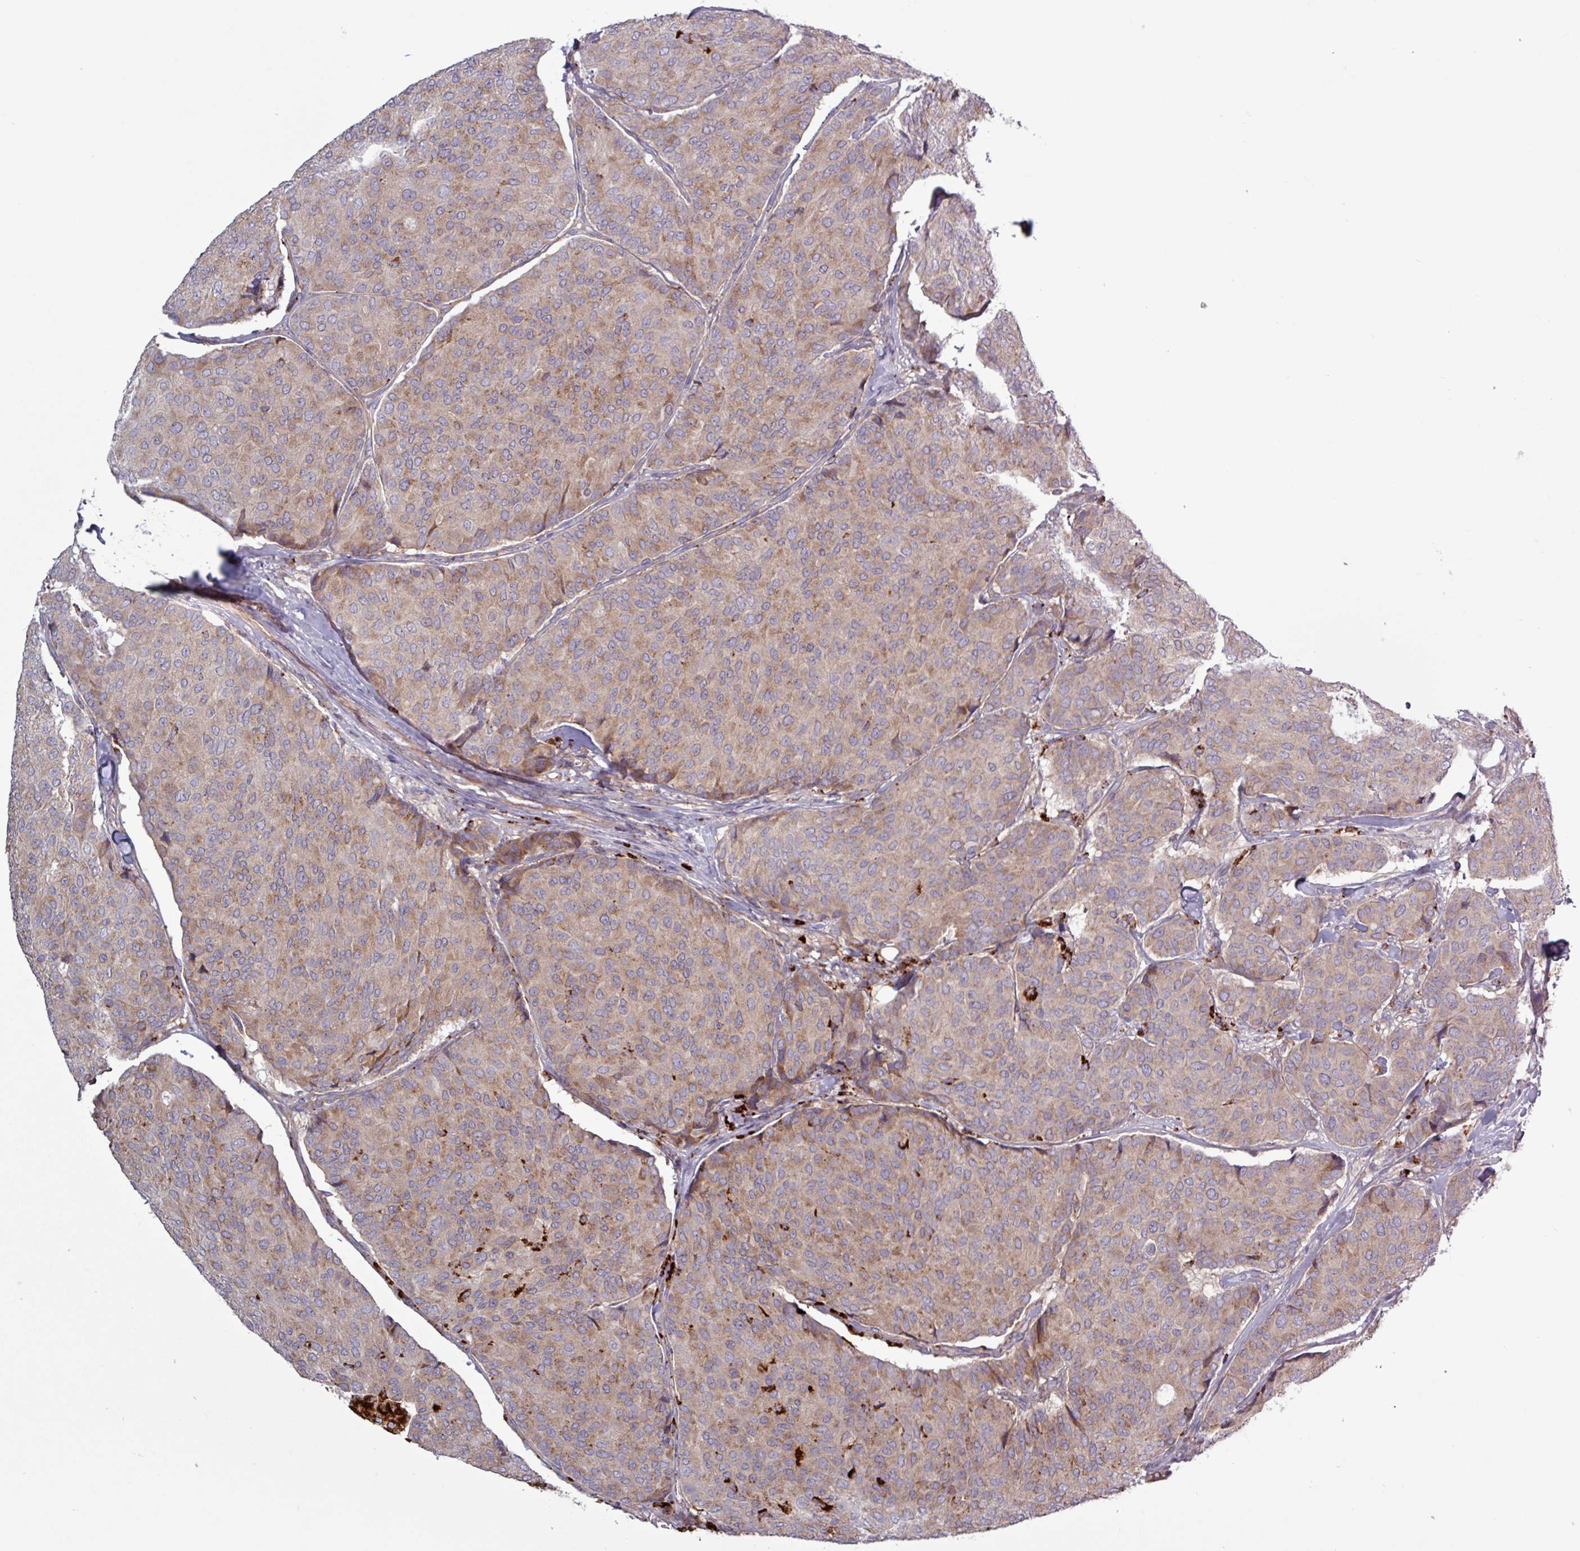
{"staining": {"intensity": "weak", "quantity": ">75%", "location": "cytoplasmic/membranous"}, "tissue": "breast cancer", "cell_type": "Tumor cells", "image_type": "cancer", "snomed": [{"axis": "morphology", "description": "Duct carcinoma"}, {"axis": "topography", "description": "Breast"}], "caption": "Immunohistochemical staining of breast cancer (invasive ductal carcinoma) shows low levels of weak cytoplasmic/membranous protein staining in approximately >75% of tumor cells. (DAB IHC, brown staining for protein, blue staining for nuclei).", "gene": "PLIN2", "patient": {"sex": "female", "age": 75}}